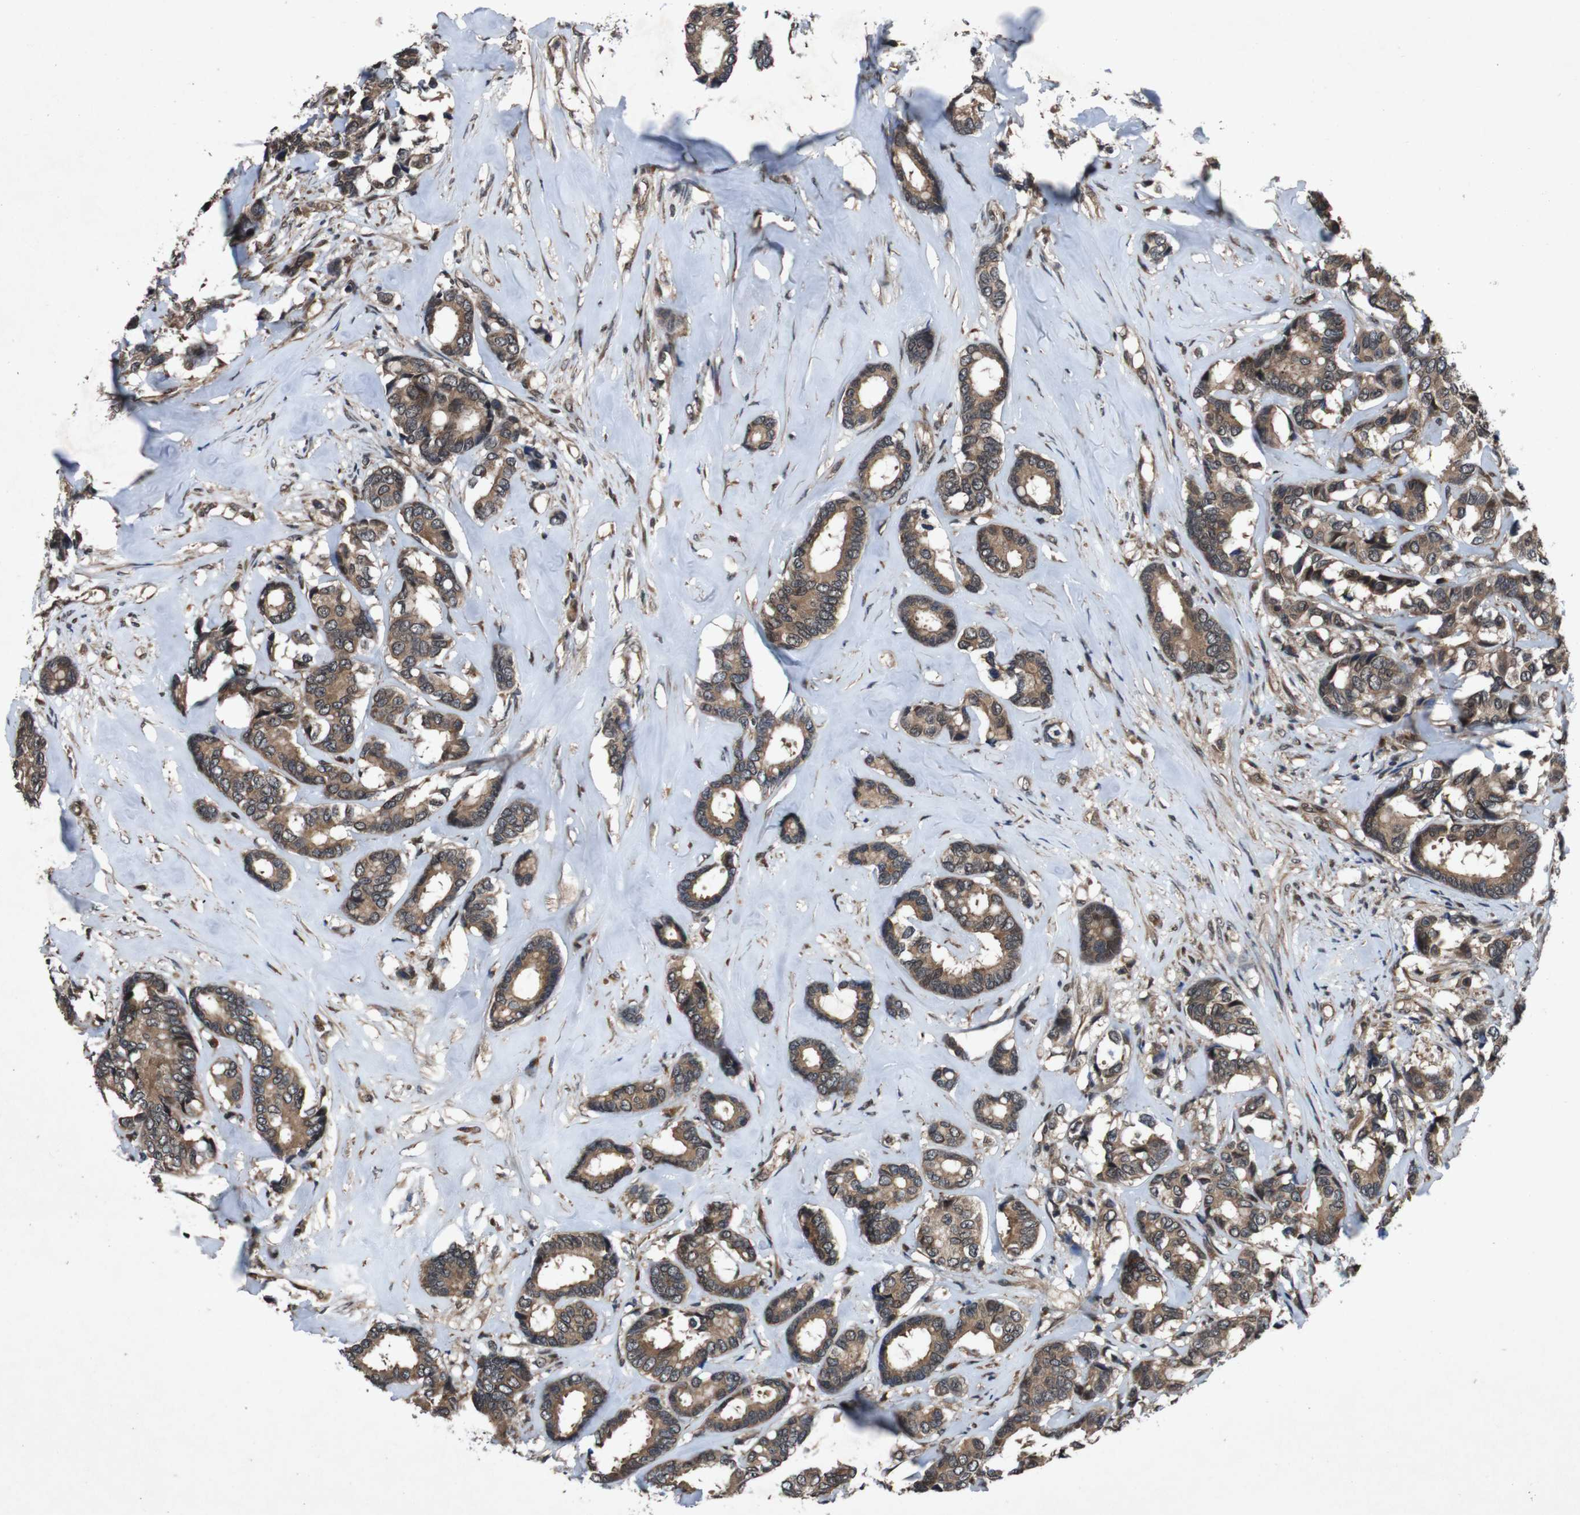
{"staining": {"intensity": "moderate", "quantity": ">75%", "location": "cytoplasmic/membranous"}, "tissue": "breast cancer", "cell_type": "Tumor cells", "image_type": "cancer", "snomed": [{"axis": "morphology", "description": "Duct carcinoma"}, {"axis": "topography", "description": "Breast"}], "caption": "An immunohistochemistry (IHC) histopathology image of neoplastic tissue is shown. Protein staining in brown labels moderate cytoplasmic/membranous positivity in breast cancer (invasive ductal carcinoma) within tumor cells. (Stains: DAB (3,3'-diaminobenzidine) in brown, nuclei in blue, Microscopy: brightfield microscopy at high magnification).", "gene": "SOCS1", "patient": {"sex": "female", "age": 87}}